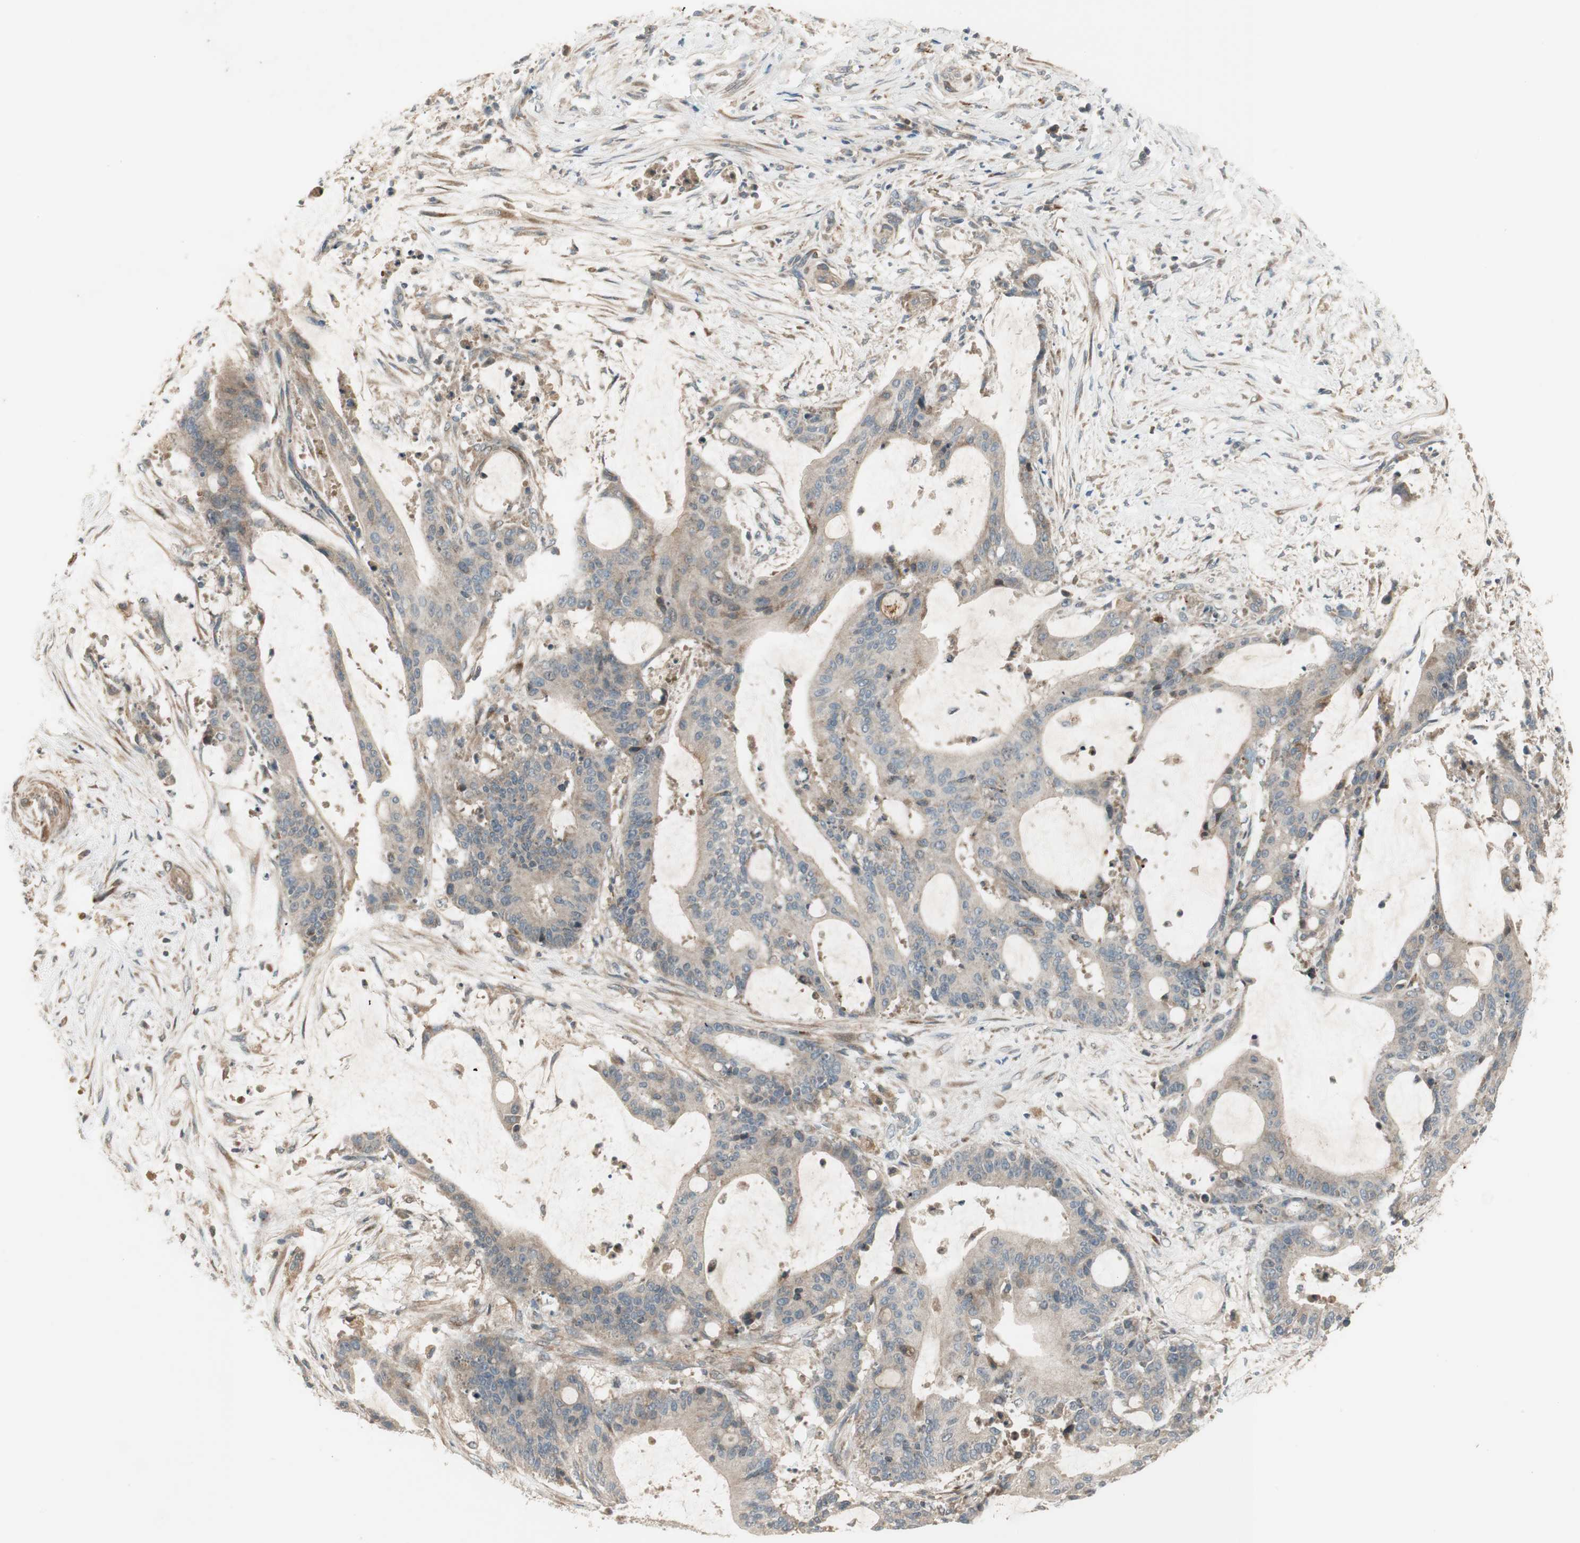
{"staining": {"intensity": "weak", "quantity": ">75%", "location": "cytoplasmic/membranous"}, "tissue": "liver cancer", "cell_type": "Tumor cells", "image_type": "cancer", "snomed": [{"axis": "morphology", "description": "Cholangiocarcinoma"}, {"axis": "topography", "description": "Liver"}], "caption": "This is a photomicrograph of immunohistochemistry staining of liver cancer, which shows weak staining in the cytoplasmic/membranous of tumor cells.", "gene": "SFRP1", "patient": {"sex": "female", "age": 73}}